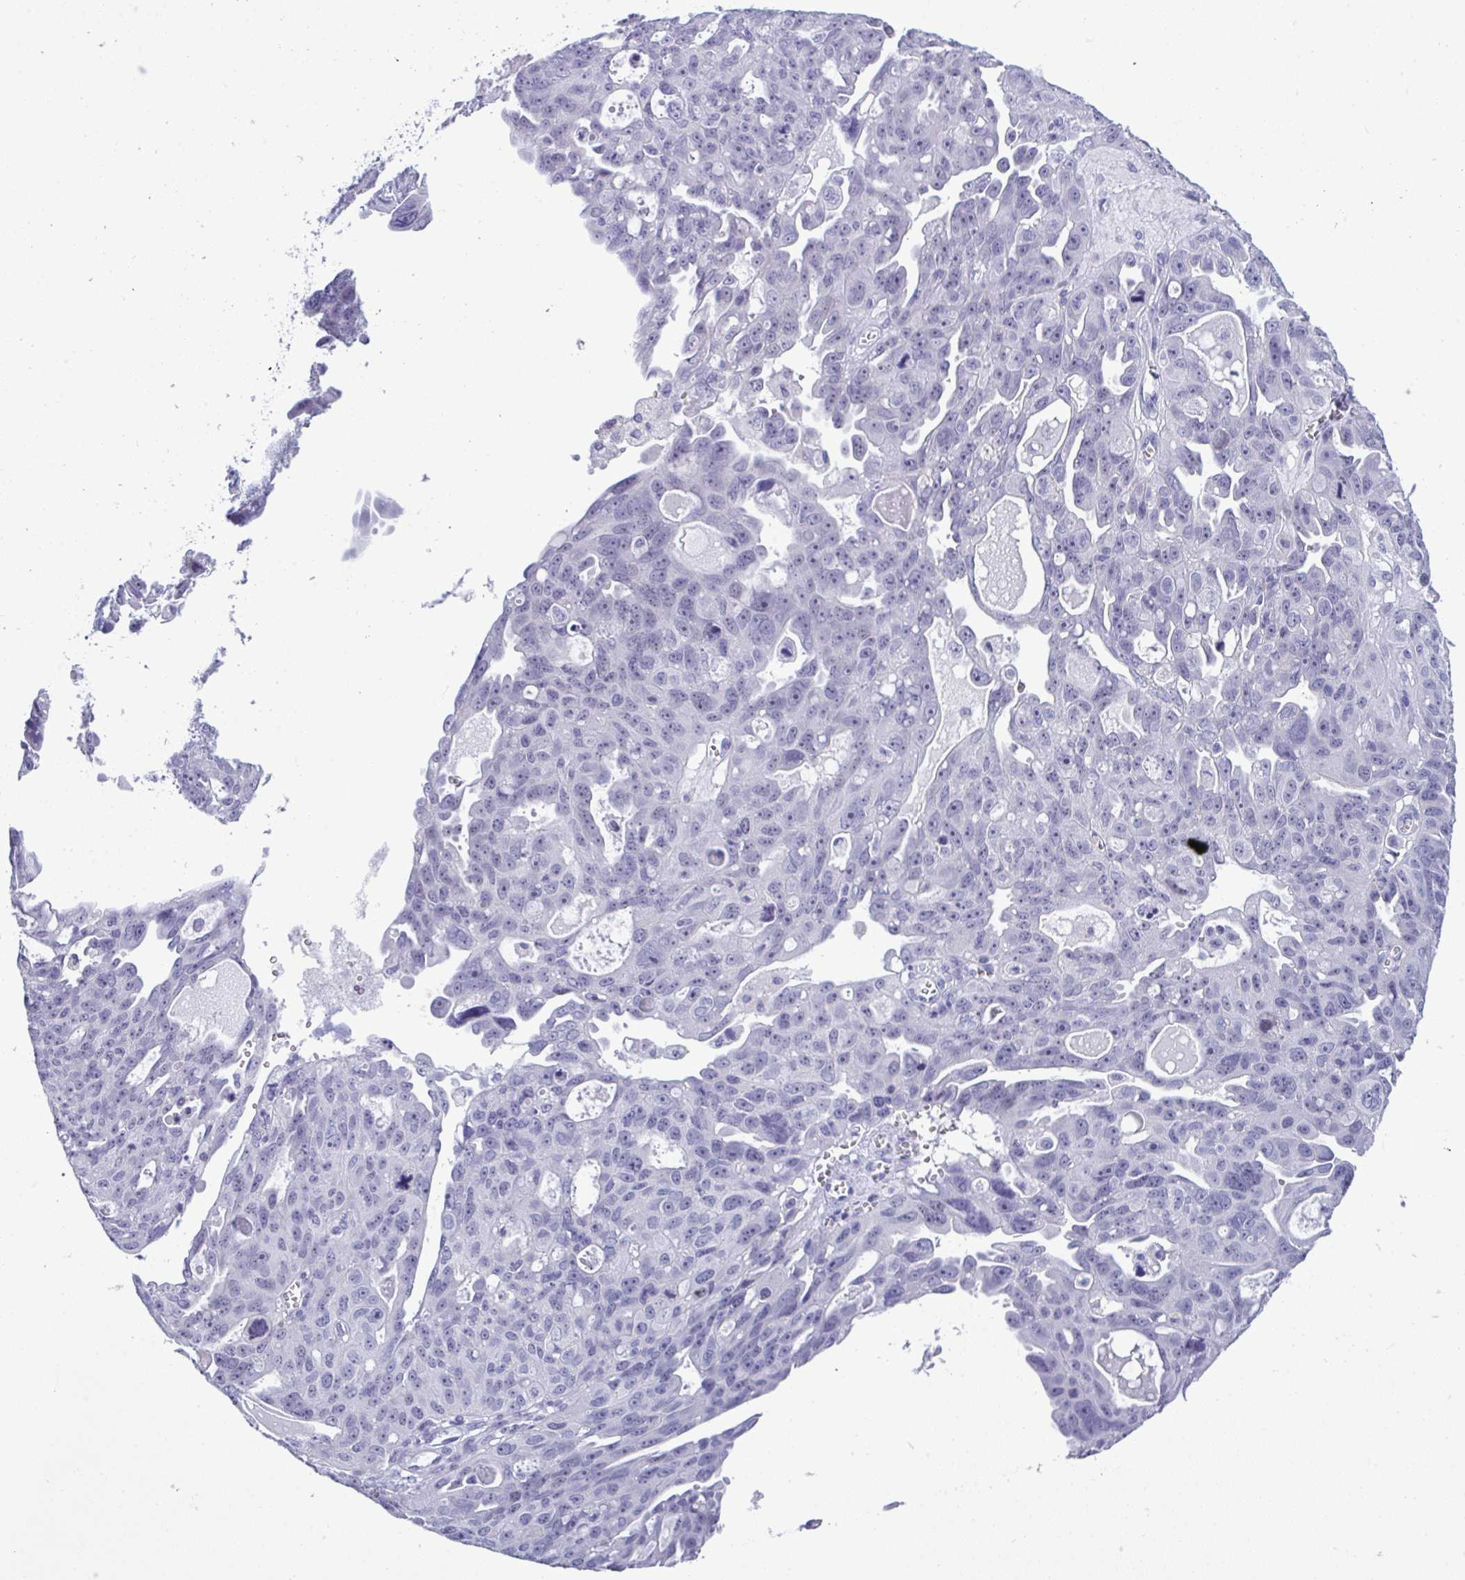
{"staining": {"intensity": "negative", "quantity": "none", "location": "none"}, "tissue": "ovarian cancer", "cell_type": "Tumor cells", "image_type": "cancer", "snomed": [{"axis": "morphology", "description": "Carcinoma, endometroid"}, {"axis": "topography", "description": "Ovary"}], "caption": "Tumor cells show no significant staining in endometroid carcinoma (ovarian). (Brightfield microscopy of DAB immunohistochemistry at high magnification).", "gene": "YBX2", "patient": {"sex": "female", "age": 70}}